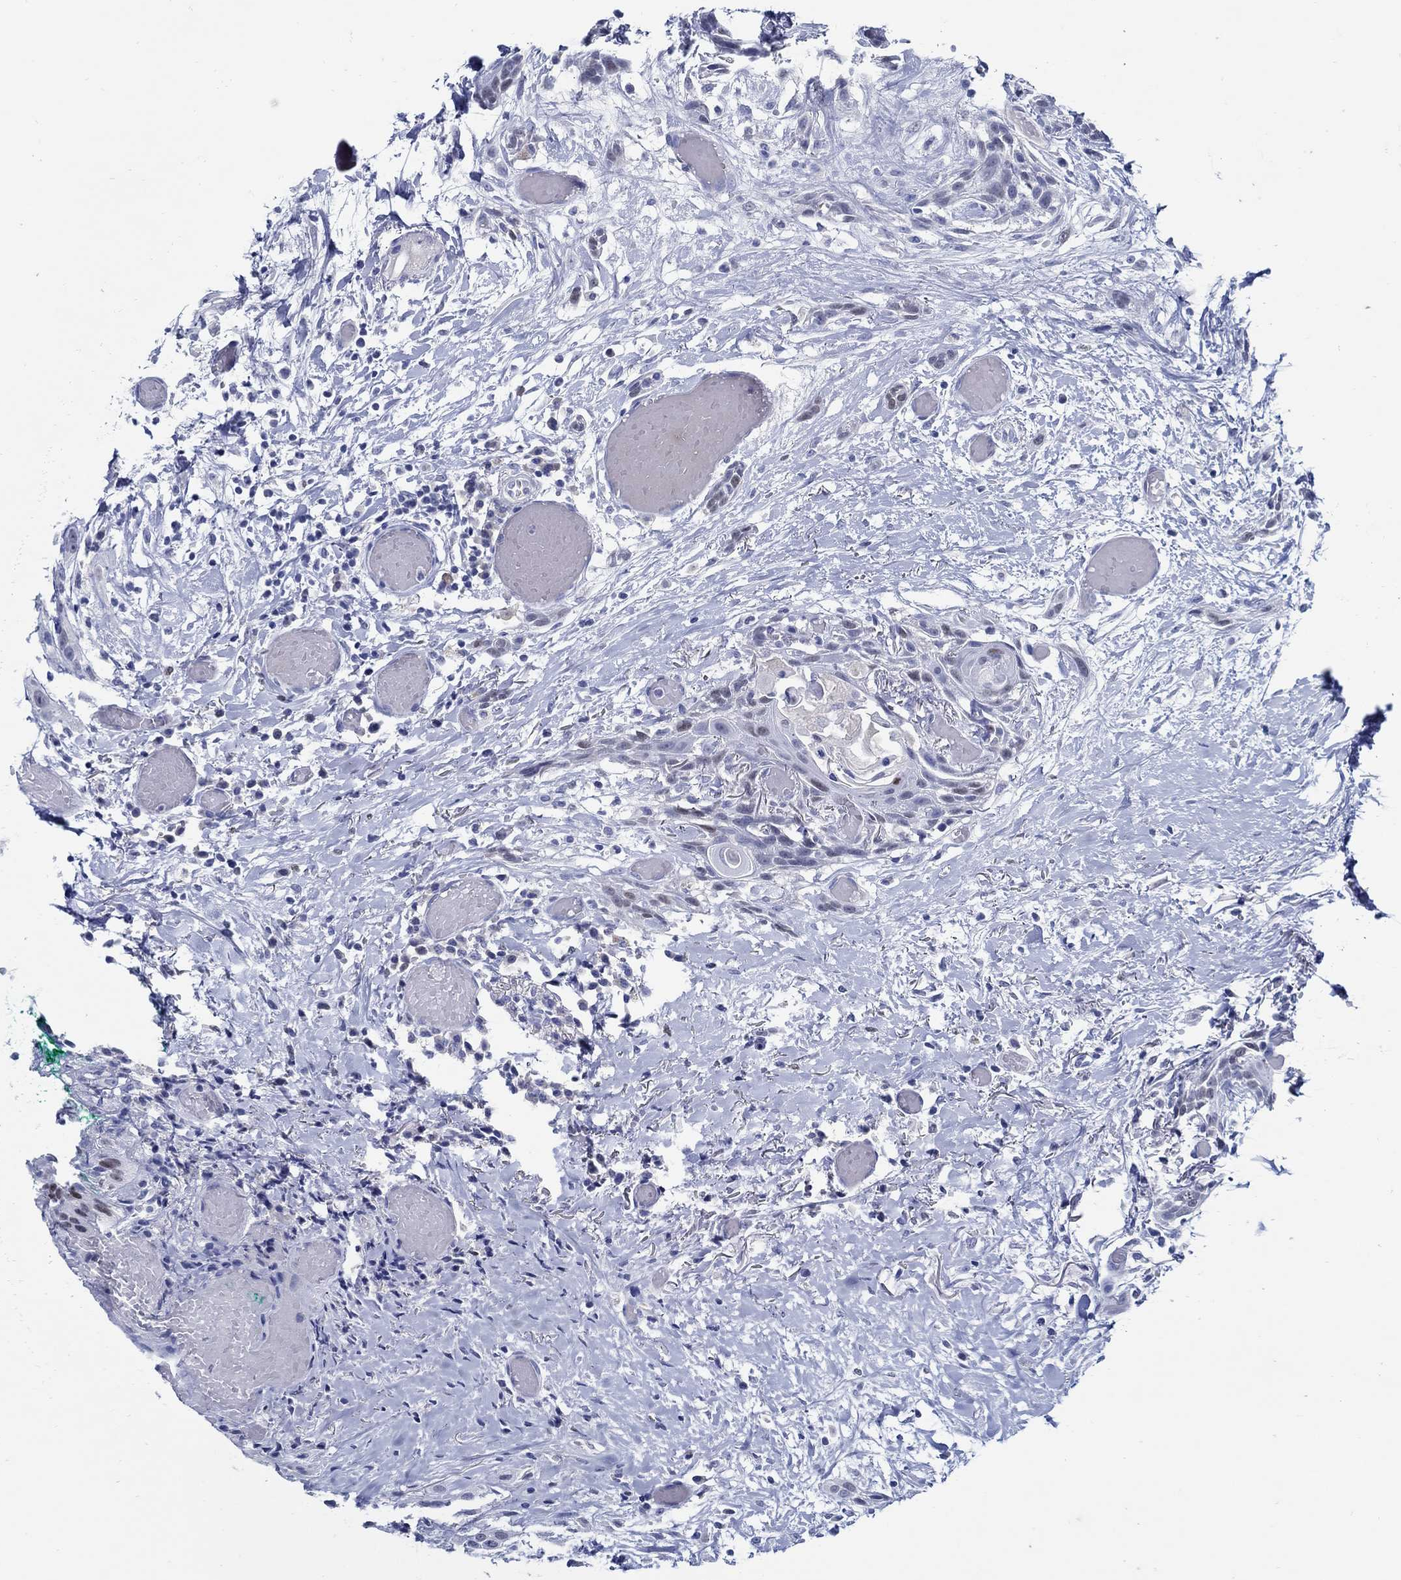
{"staining": {"intensity": "negative", "quantity": "none", "location": "none"}, "tissue": "head and neck cancer", "cell_type": "Tumor cells", "image_type": "cancer", "snomed": [{"axis": "morphology", "description": "Normal tissue, NOS"}, {"axis": "morphology", "description": "Squamous cell carcinoma, NOS"}, {"axis": "topography", "description": "Oral tissue"}, {"axis": "topography", "description": "Salivary gland"}, {"axis": "topography", "description": "Head-Neck"}], "caption": "The image displays no significant positivity in tumor cells of head and neck cancer (squamous cell carcinoma).", "gene": "PAX9", "patient": {"sex": "female", "age": 62}}